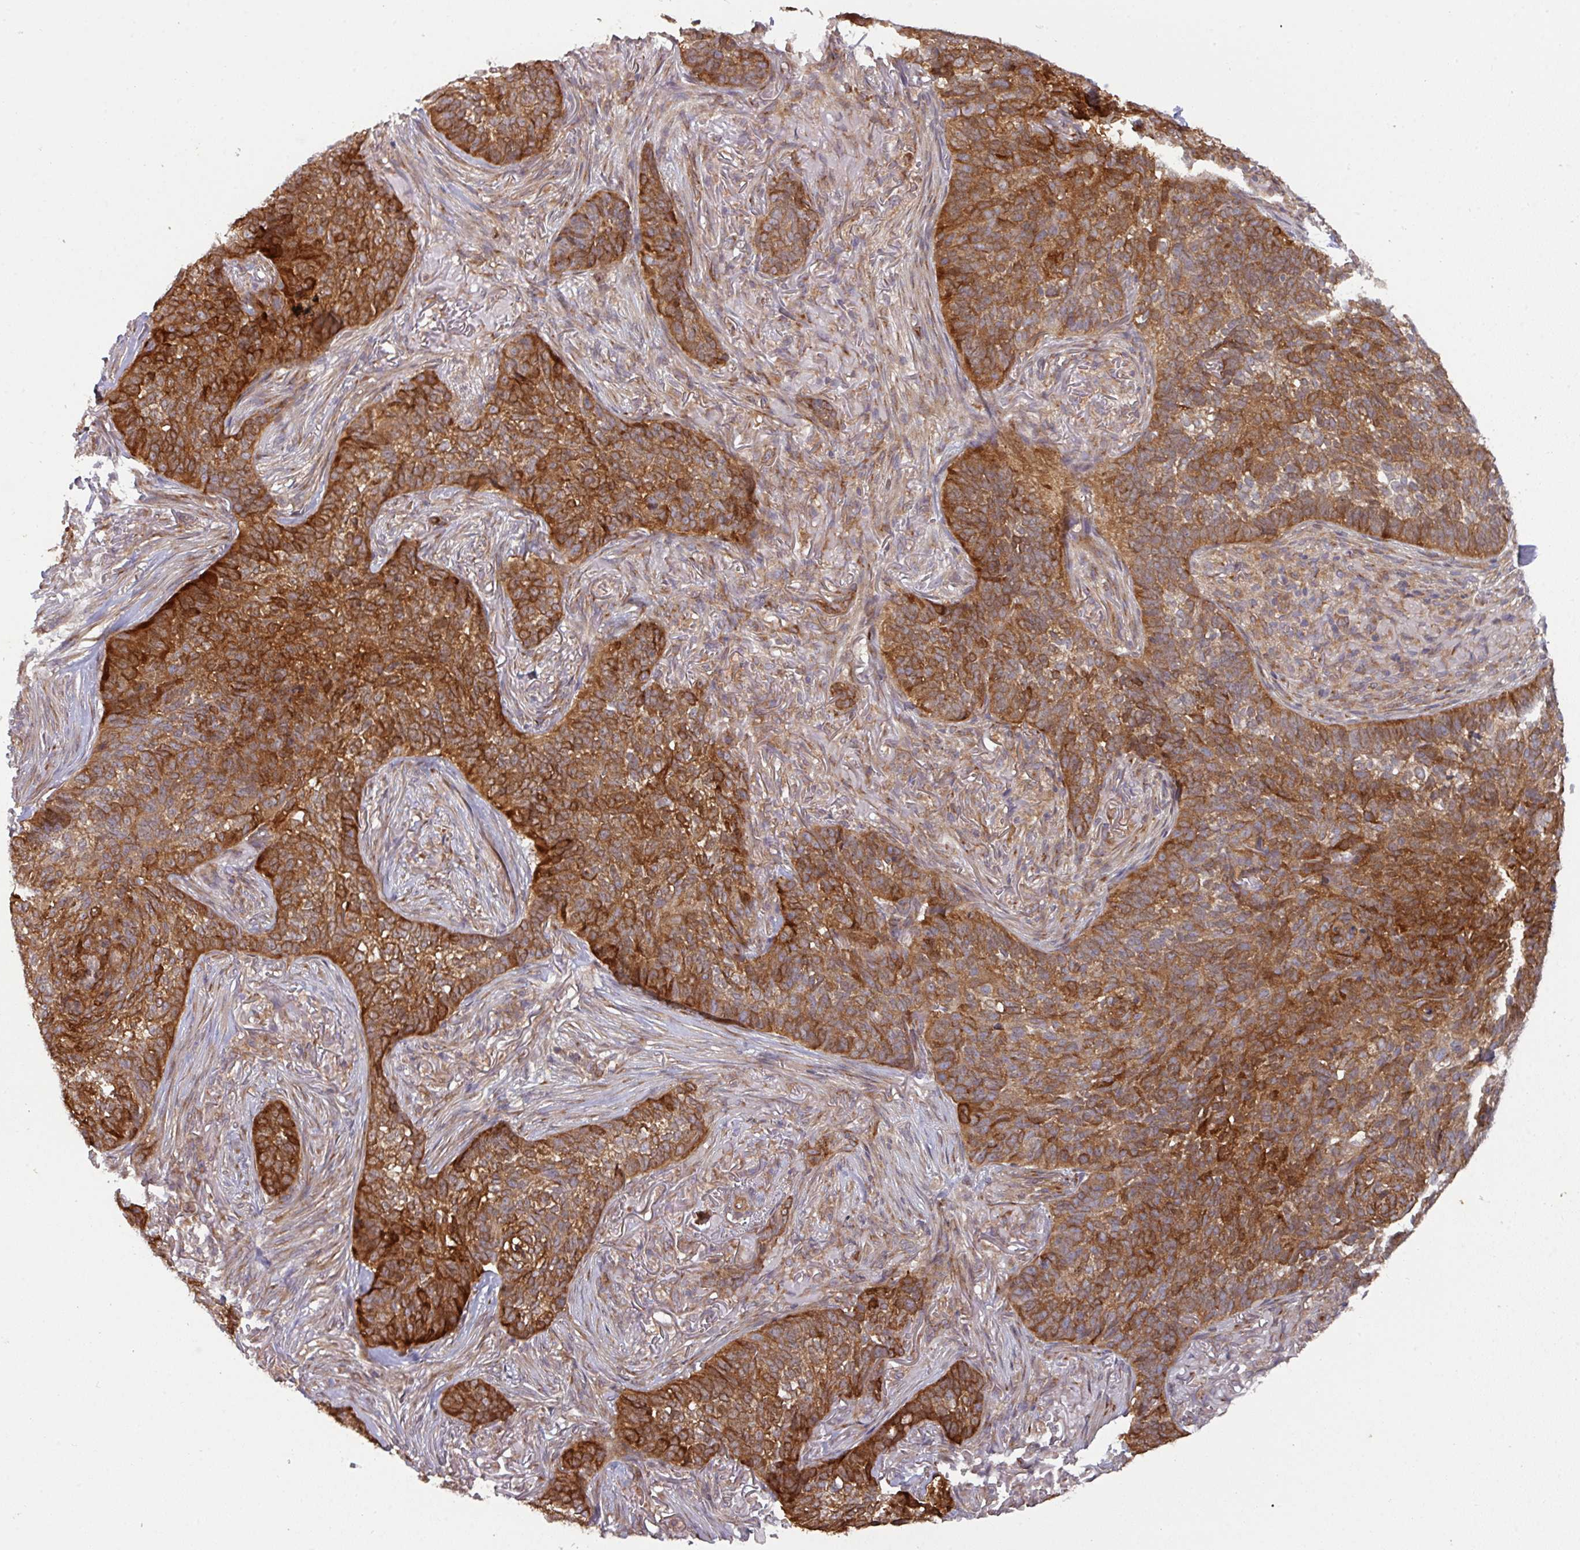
{"staining": {"intensity": "strong", "quantity": ">75%", "location": "cytoplasmic/membranous"}, "tissue": "skin cancer", "cell_type": "Tumor cells", "image_type": "cancer", "snomed": [{"axis": "morphology", "description": "Basal cell carcinoma"}, {"axis": "topography", "description": "Skin"}], "caption": "A high amount of strong cytoplasmic/membranous positivity is identified in approximately >75% of tumor cells in skin cancer tissue. The protein of interest is shown in brown color, while the nuclei are stained blue.", "gene": "CYFIP2", "patient": {"sex": "male", "age": 85}}